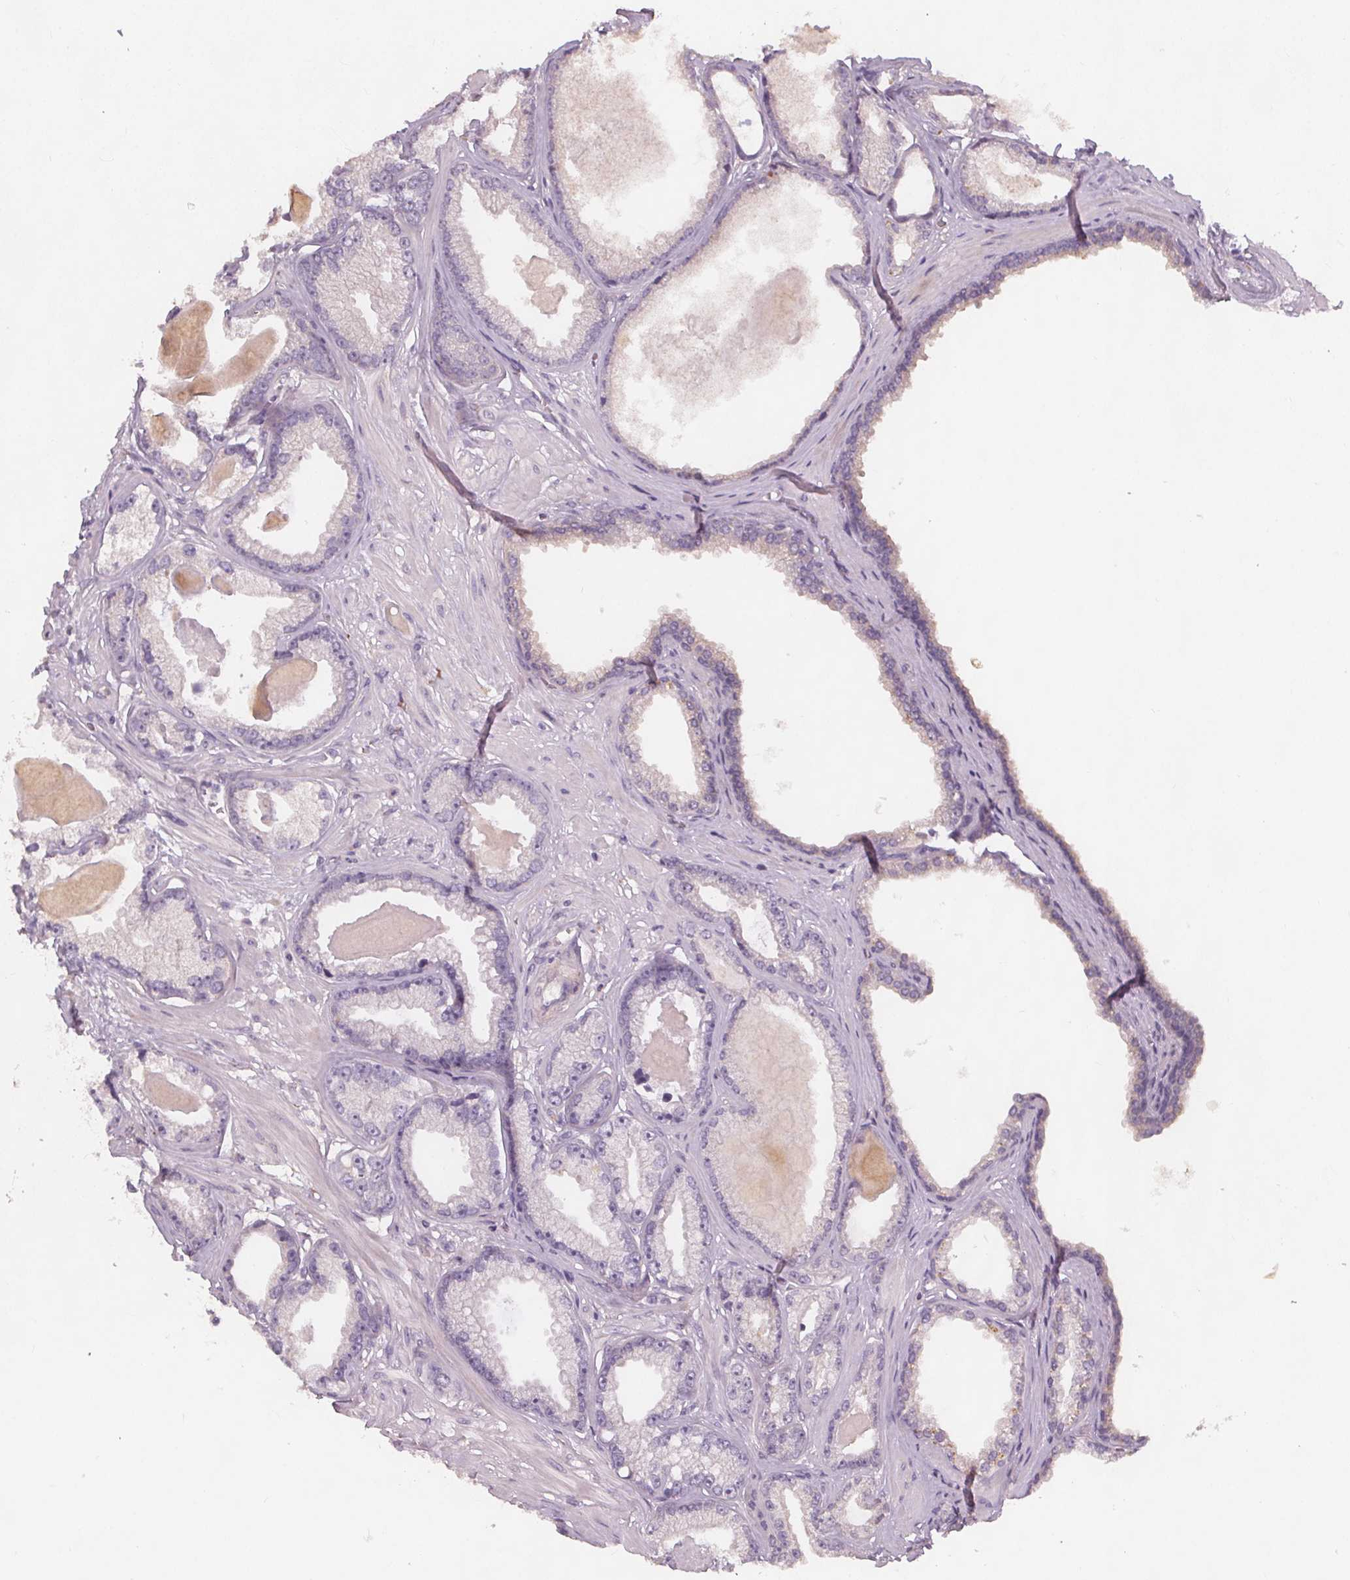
{"staining": {"intensity": "negative", "quantity": "none", "location": "none"}, "tissue": "prostate cancer", "cell_type": "Tumor cells", "image_type": "cancer", "snomed": [{"axis": "morphology", "description": "Adenocarcinoma, Low grade"}, {"axis": "topography", "description": "Prostate"}], "caption": "DAB (3,3'-diaminobenzidine) immunohistochemical staining of prostate cancer reveals no significant staining in tumor cells.", "gene": "VNN1", "patient": {"sex": "male", "age": 64}}